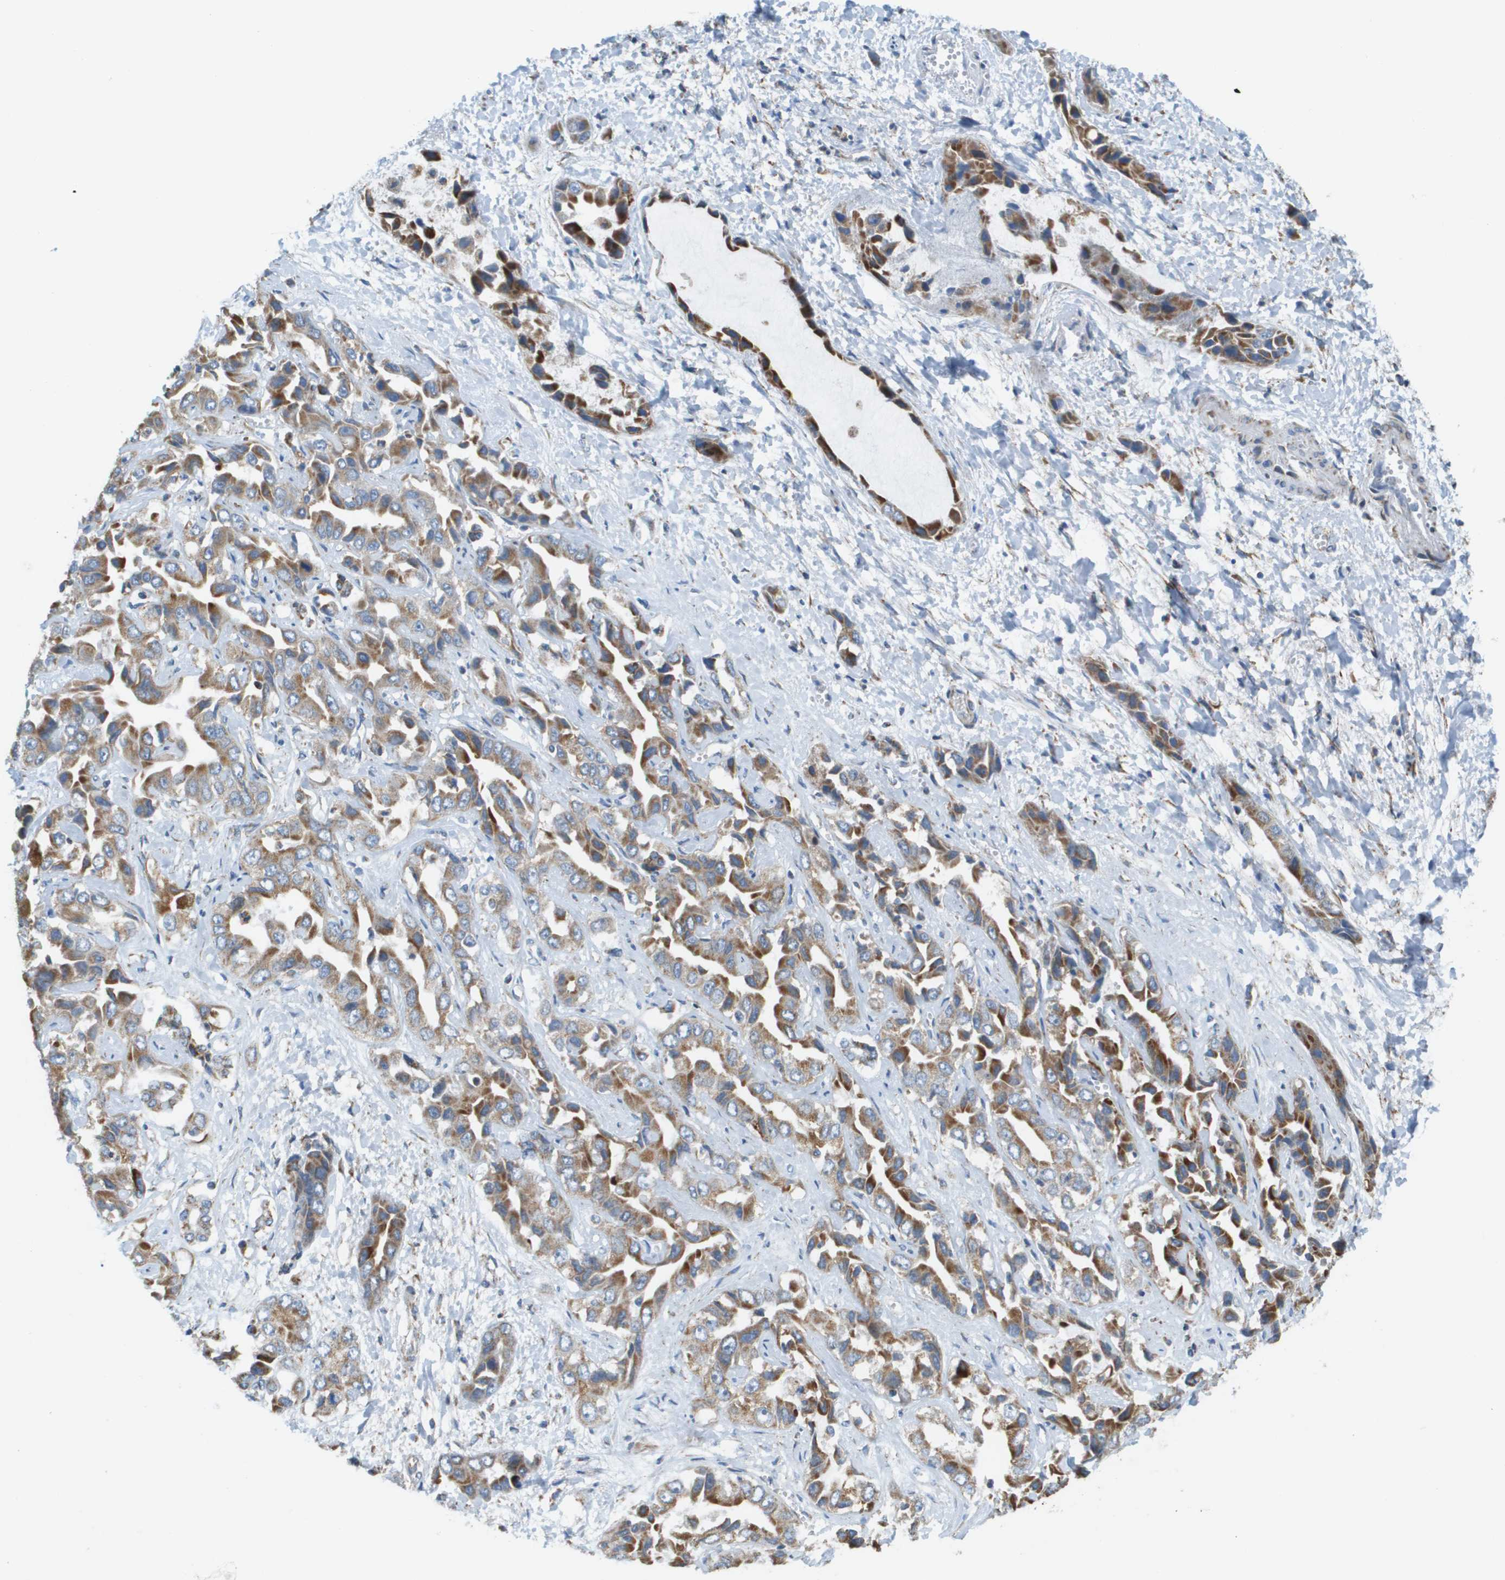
{"staining": {"intensity": "moderate", "quantity": ">75%", "location": "cytoplasmic/membranous"}, "tissue": "liver cancer", "cell_type": "Tumor cells", "image_type": "cancer", "snomed": [{"axis": "morphology", "description": "Cholangiocarcinoma"}, {"axis": "topography", "description": "Liver"}], "caption": "Liver cancer was stained to show a protein in brown. There is medium levels of moderate cytoplasmic/membranous staining in approximately >75% of tumor cells. Immunohistochemistry stains the protein in brown and the nuclei are stained blue.", "gene": "TAOK3", "patient": {"sex": "female", "age": 52}}